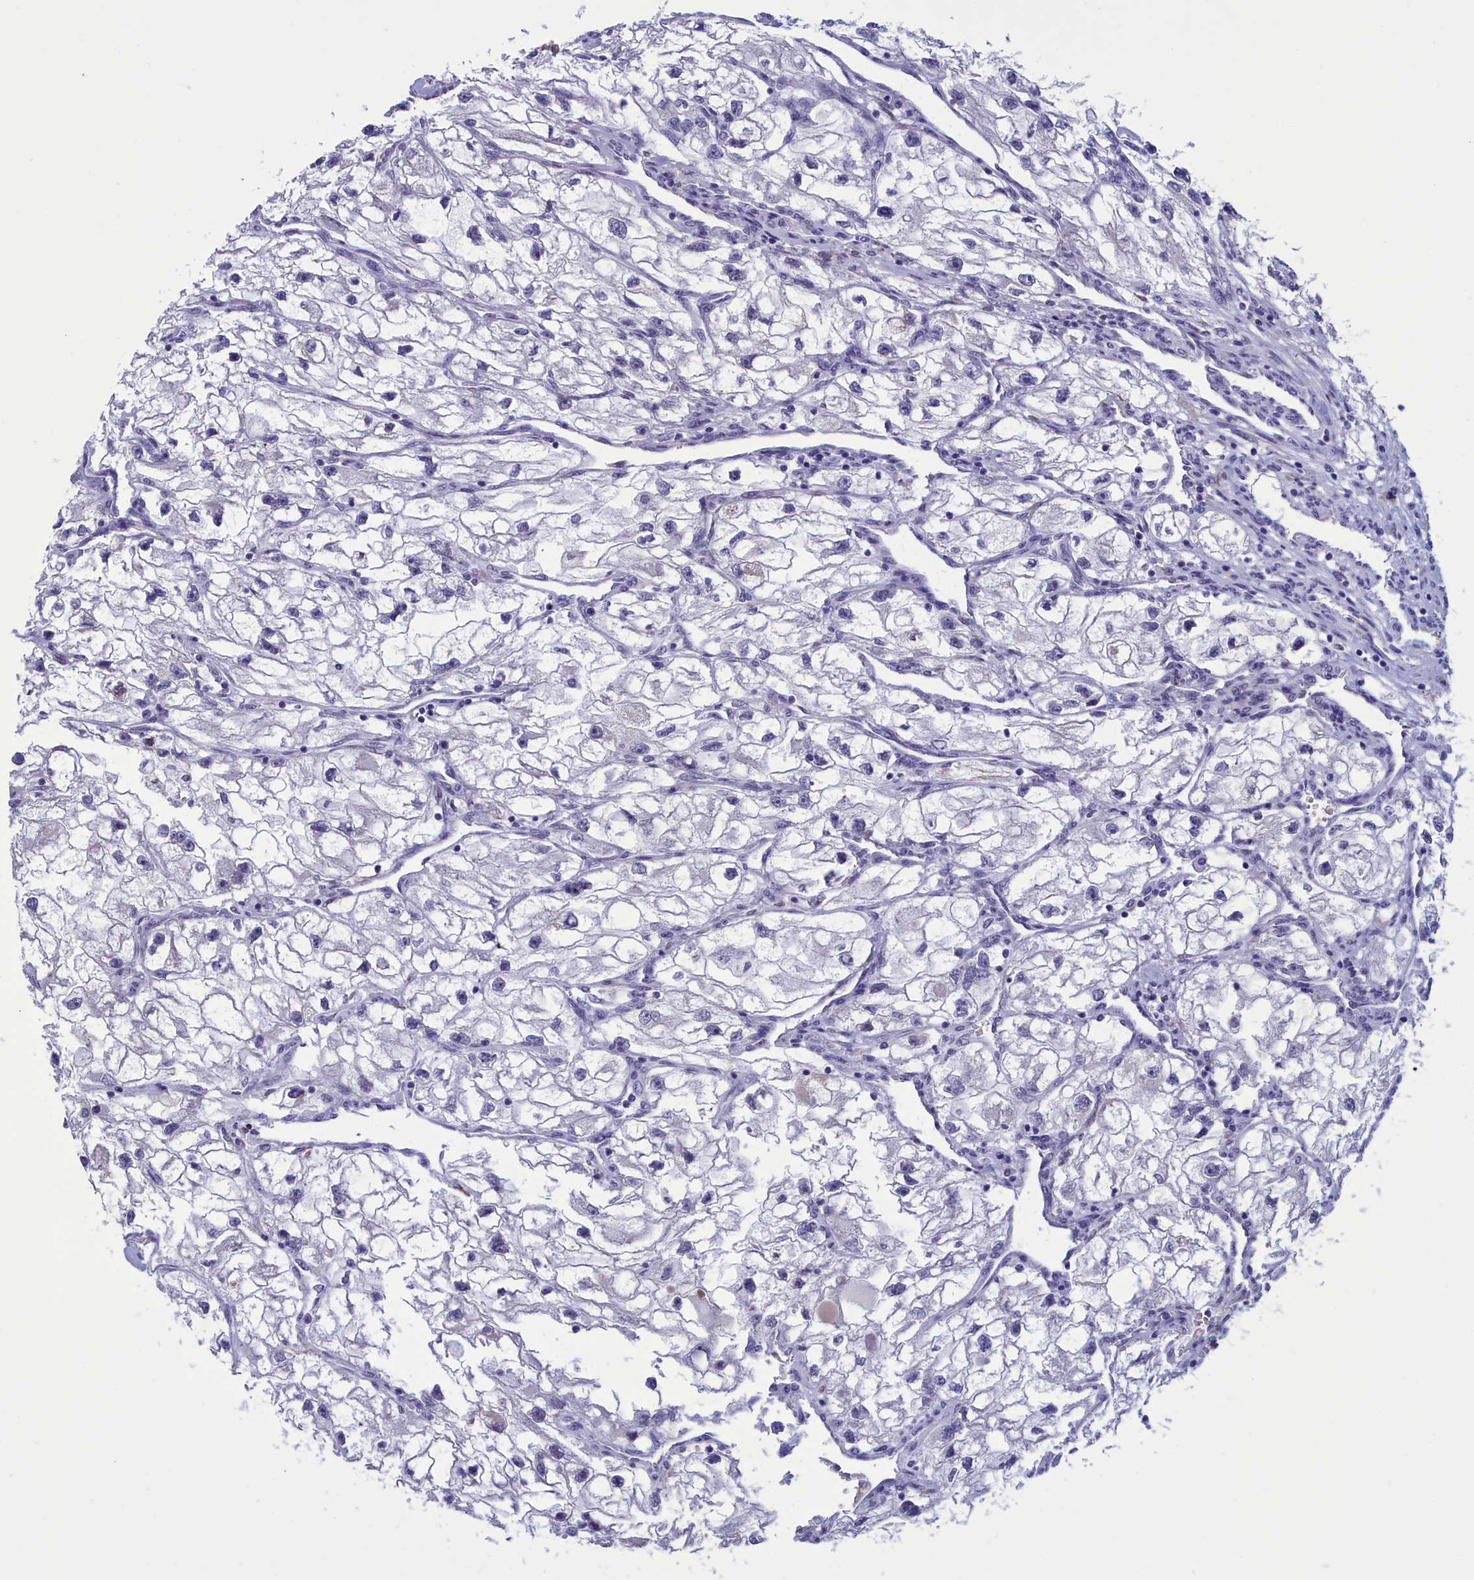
{"staining": {"intensity": "negative", "quantity": "none", "location": "none"}, "tissue": "renal cancer", "cell_type": "Tumor cells", "image_type": "cancer", "snomed": [{"axis": "morphology", "description": "Adenocarcinoma, NOS"}, {"axis": "topography", "description": "Kidney"}], "caption": "Photomicrograph shows no protein positivity in tumor cells of adenocarcinoma (renal) tissue.", "gene": "PARS2", "patient": {"sex": "female", "age": 70}}